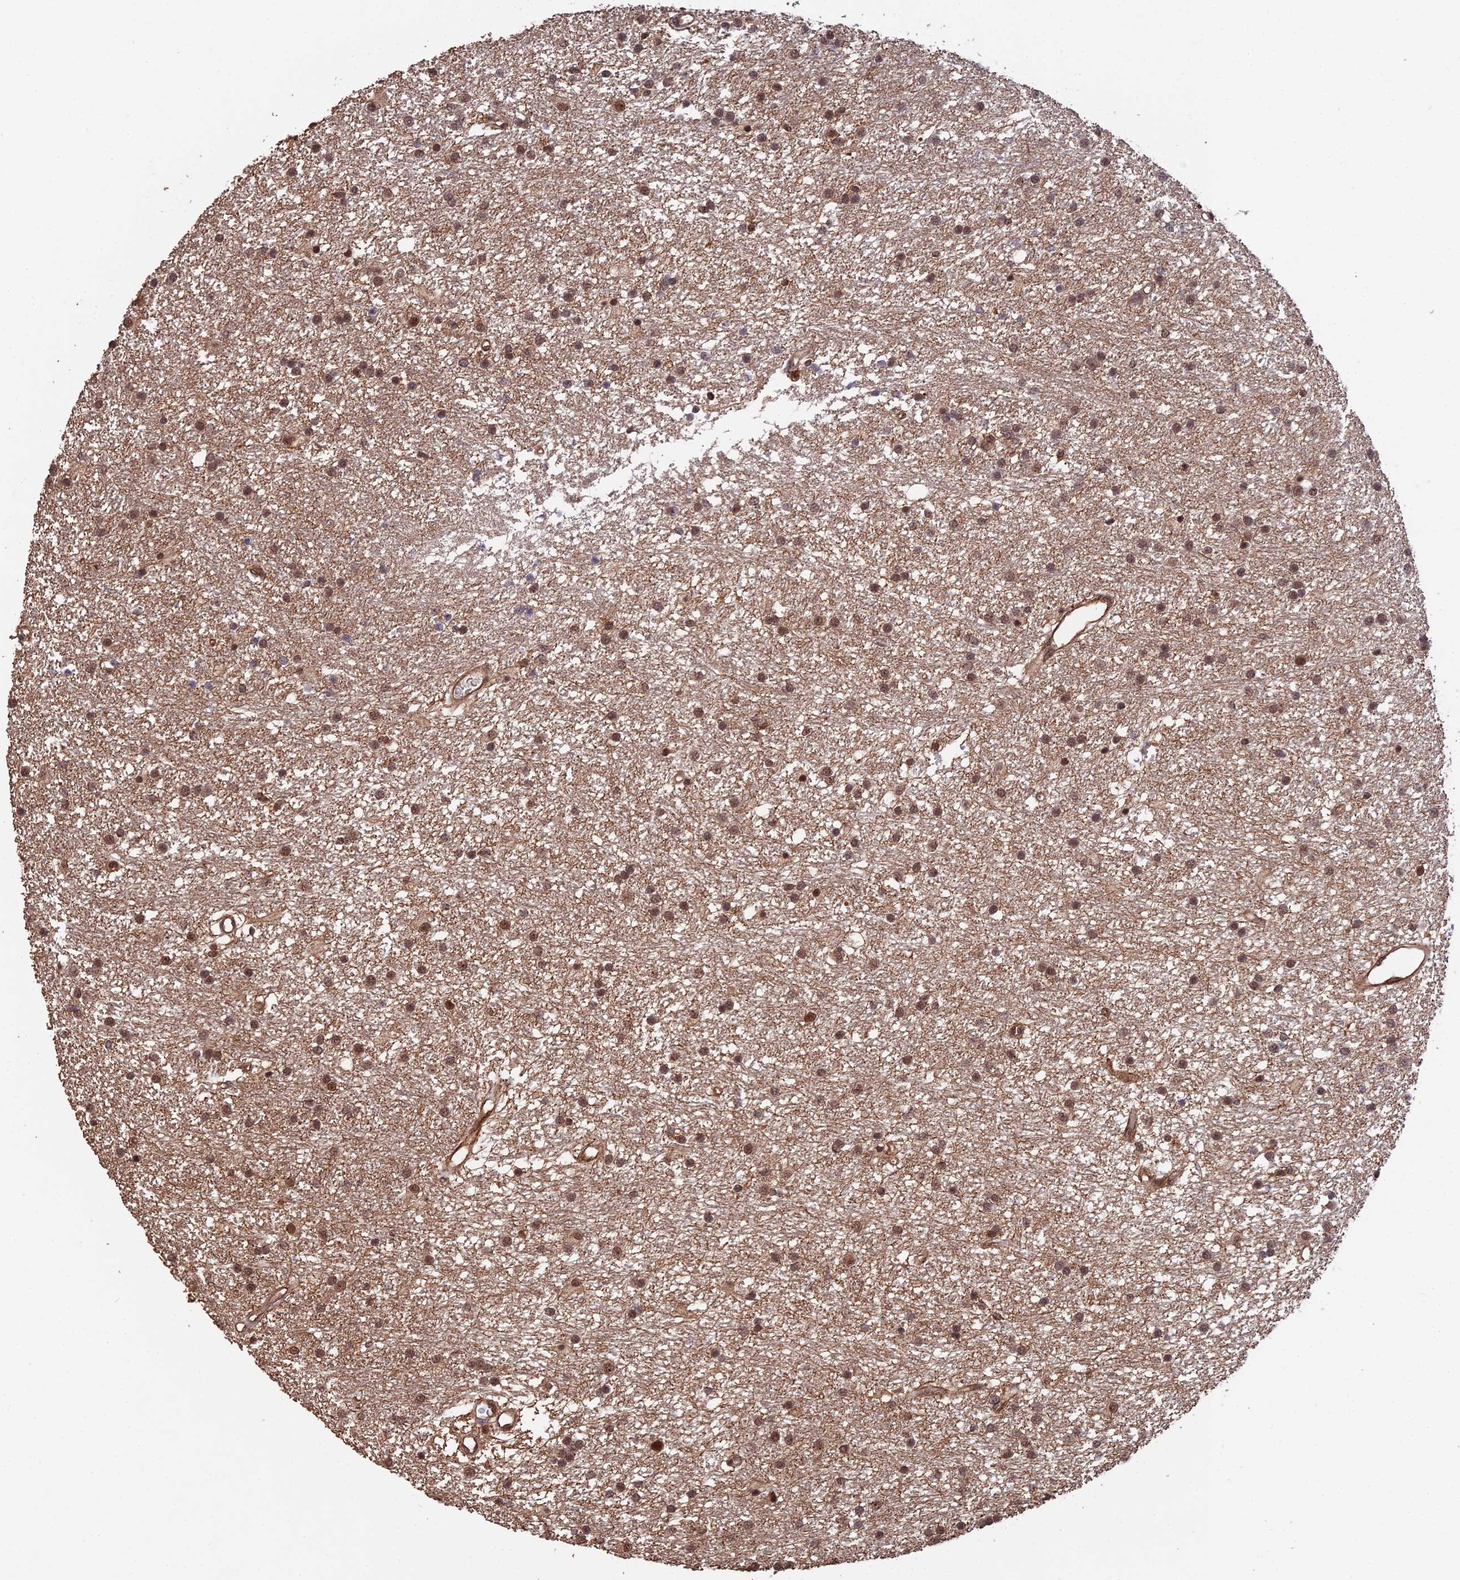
{"staining": {"intensity": "moderate", "quantity": ">75%", "location": "nuclear"}, "tissue": "glioma", "cell_type": "Tumor cells", "image_type": "cancer", "snomed": [{"axis": "morphology", "description": "Glioma, malignant, High grade"}, {"axis": "topography", "description": "Brain"}], "caption": "High-power microscopy captured an immunohistochemistry (IHC) image of malignant glioma (high-grade), revealing moderate nuclear expression in approximately >75% of tumor cells.", "gene": "RALGAPA2", "patient": {"sex": "male", "age": 77}}